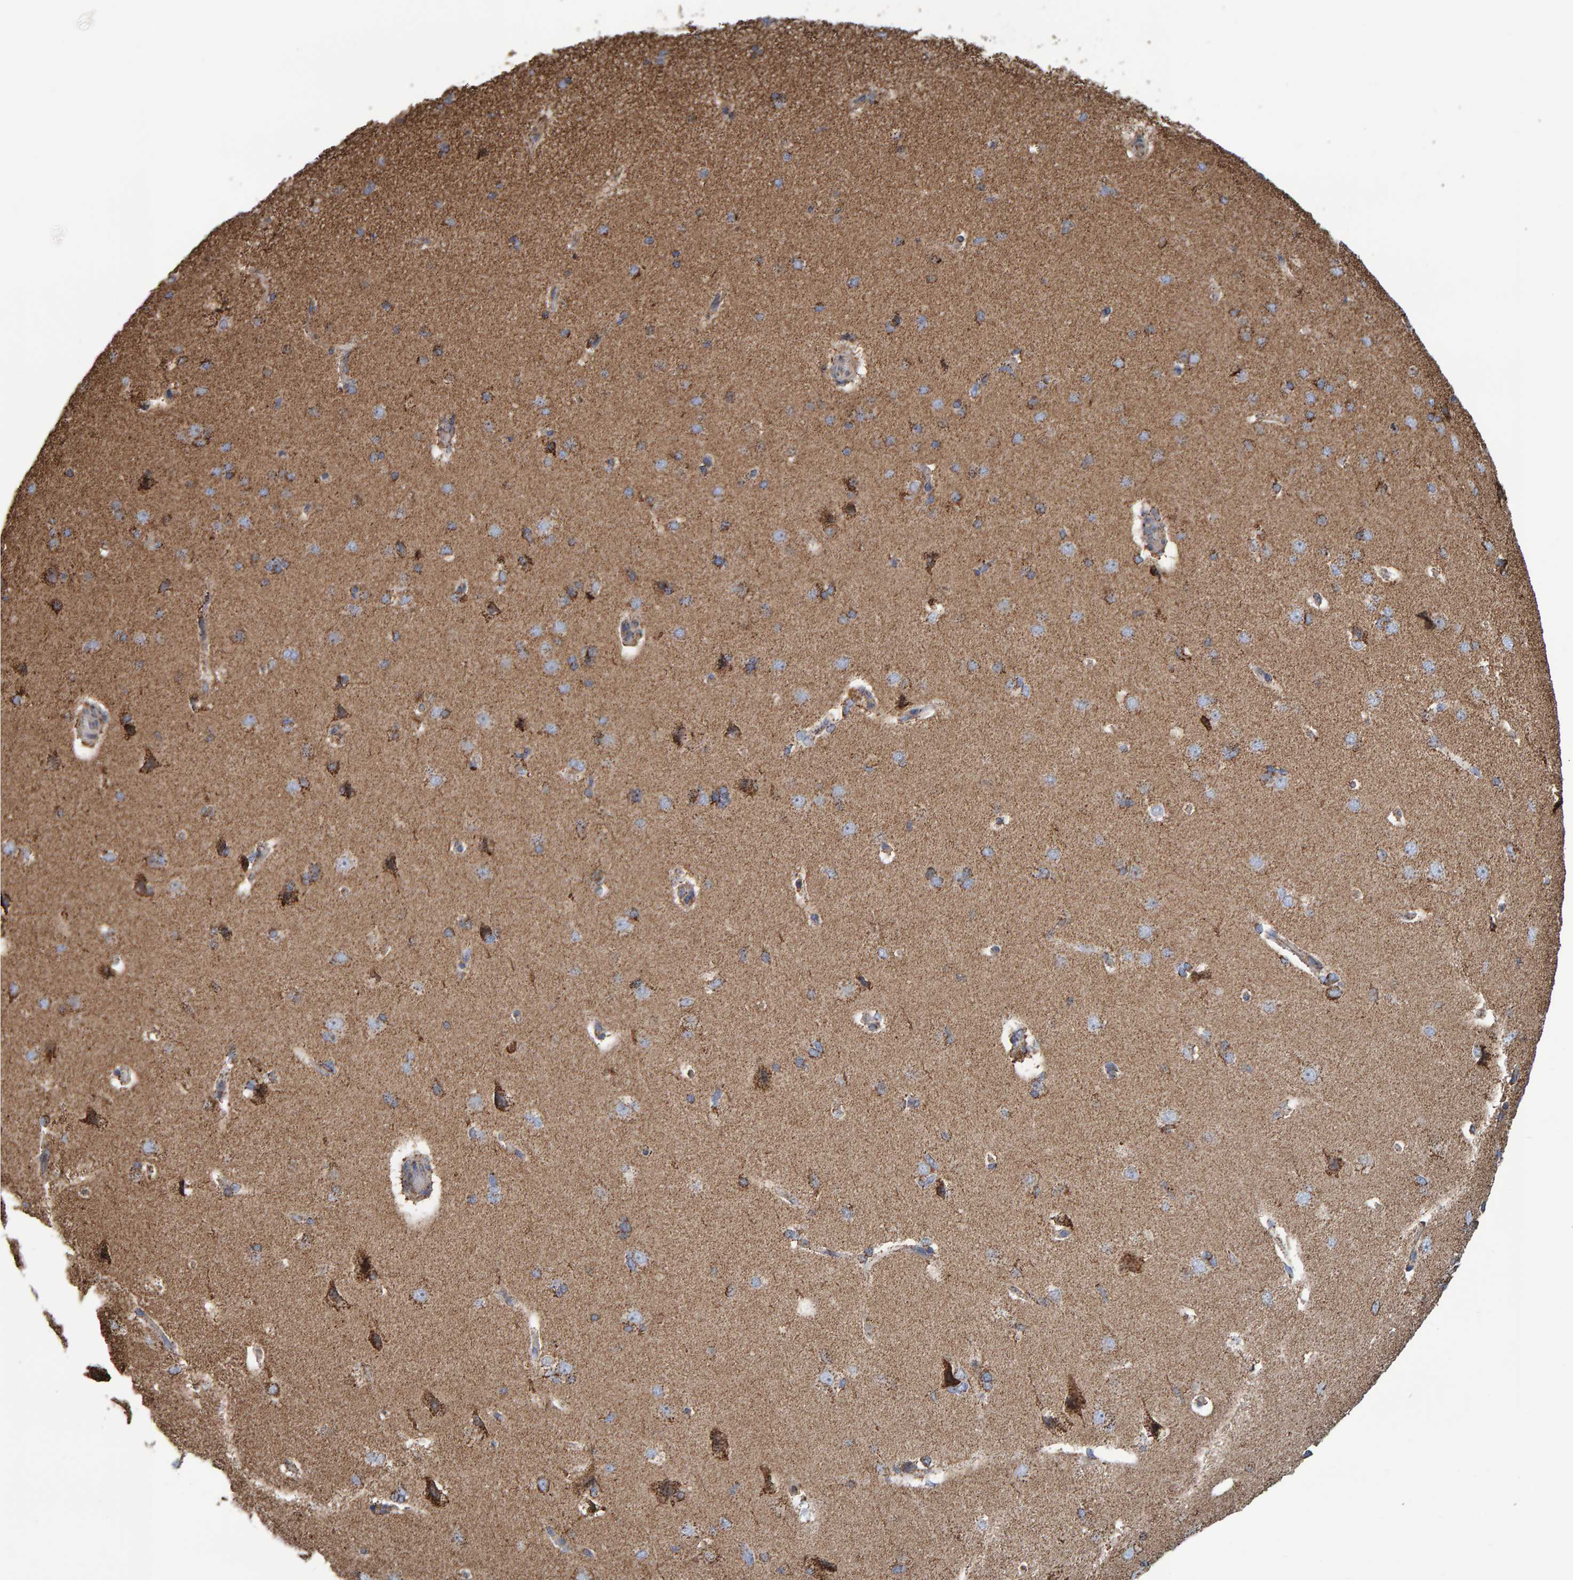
{"staining": {"intensity": "moderate", "quantity": "25%-75%", "location": "cytoplasmic/membranous"}, "tissue": "cerebral cortex", "cell_type": "Endothelial cells", "image_type": "normal", "snomed": [{"axis": "morphology", "description": "Normal tissue, NOS"}, {"axis": "topography", "description": "Cerebral cortex"}], "caption": "The histopathology image shows a brown stain indicating the presence of a protein in the cytoplasmic/membranous of endothelial cells in cerebral cortex. Nuclei are stained in blue.", "gene": "MRPL45", "patient": {"sex": "male", "age": 62}}